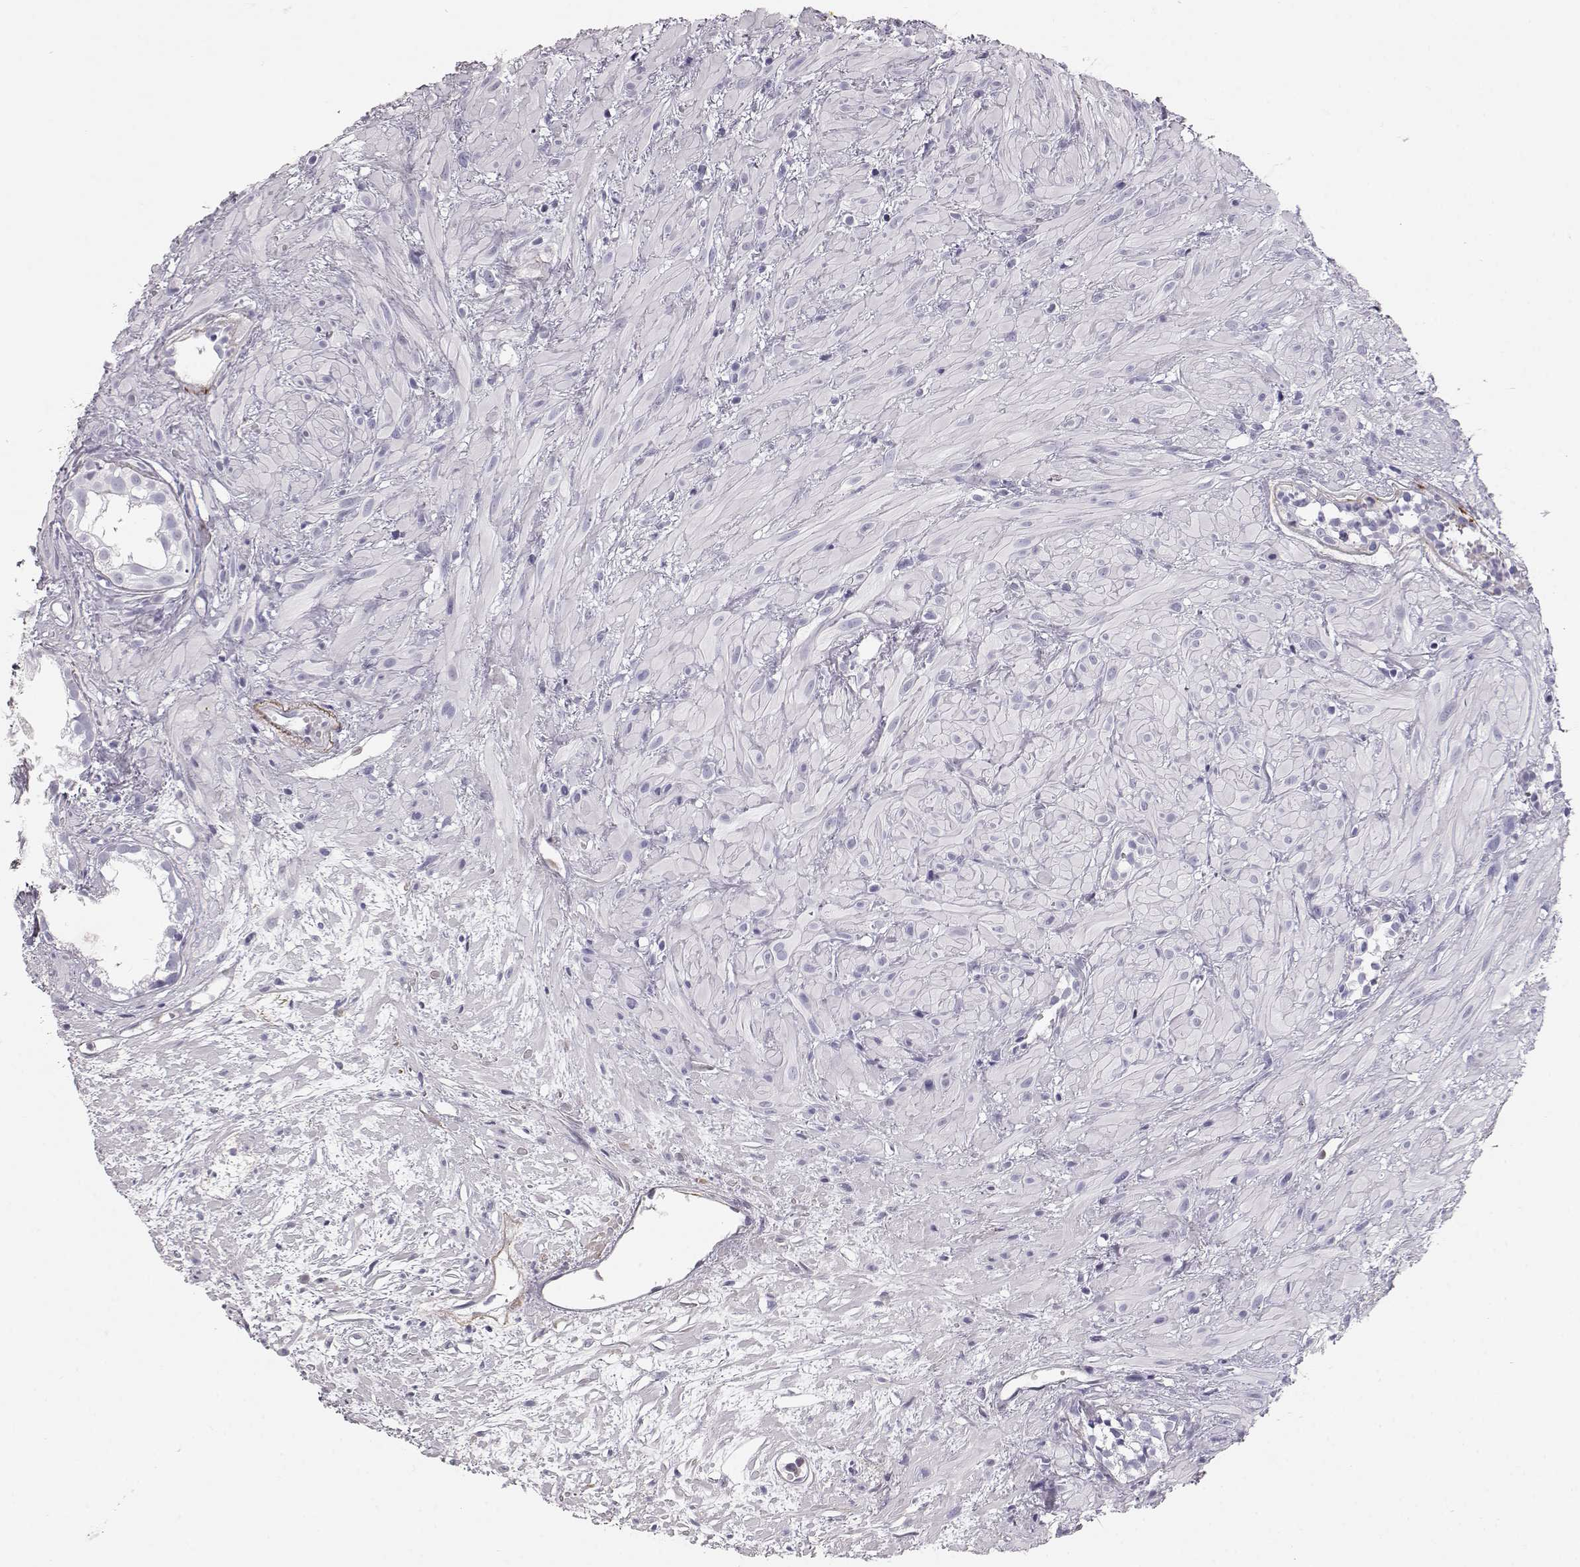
{"staining": {"intensity": "negative", "quantity": "none", "location": "none"}, "tissue": "prostate cancer", "cell_type": "Tumor cells", "image_type": "cancer", "snomed": [{"axis": "morphology", "description": "Adenocarcinoma, High grade"}, {"axis": "topography", "description": "Prostate"}], "caption": "Immunohistochemical staining of human prostate cancer (high-grade adenocarcinoma) reveals no significant positivity in tumor cells.", "gene": "KRTAP16-1", "patient": {"sex": "male", "age": 79}}